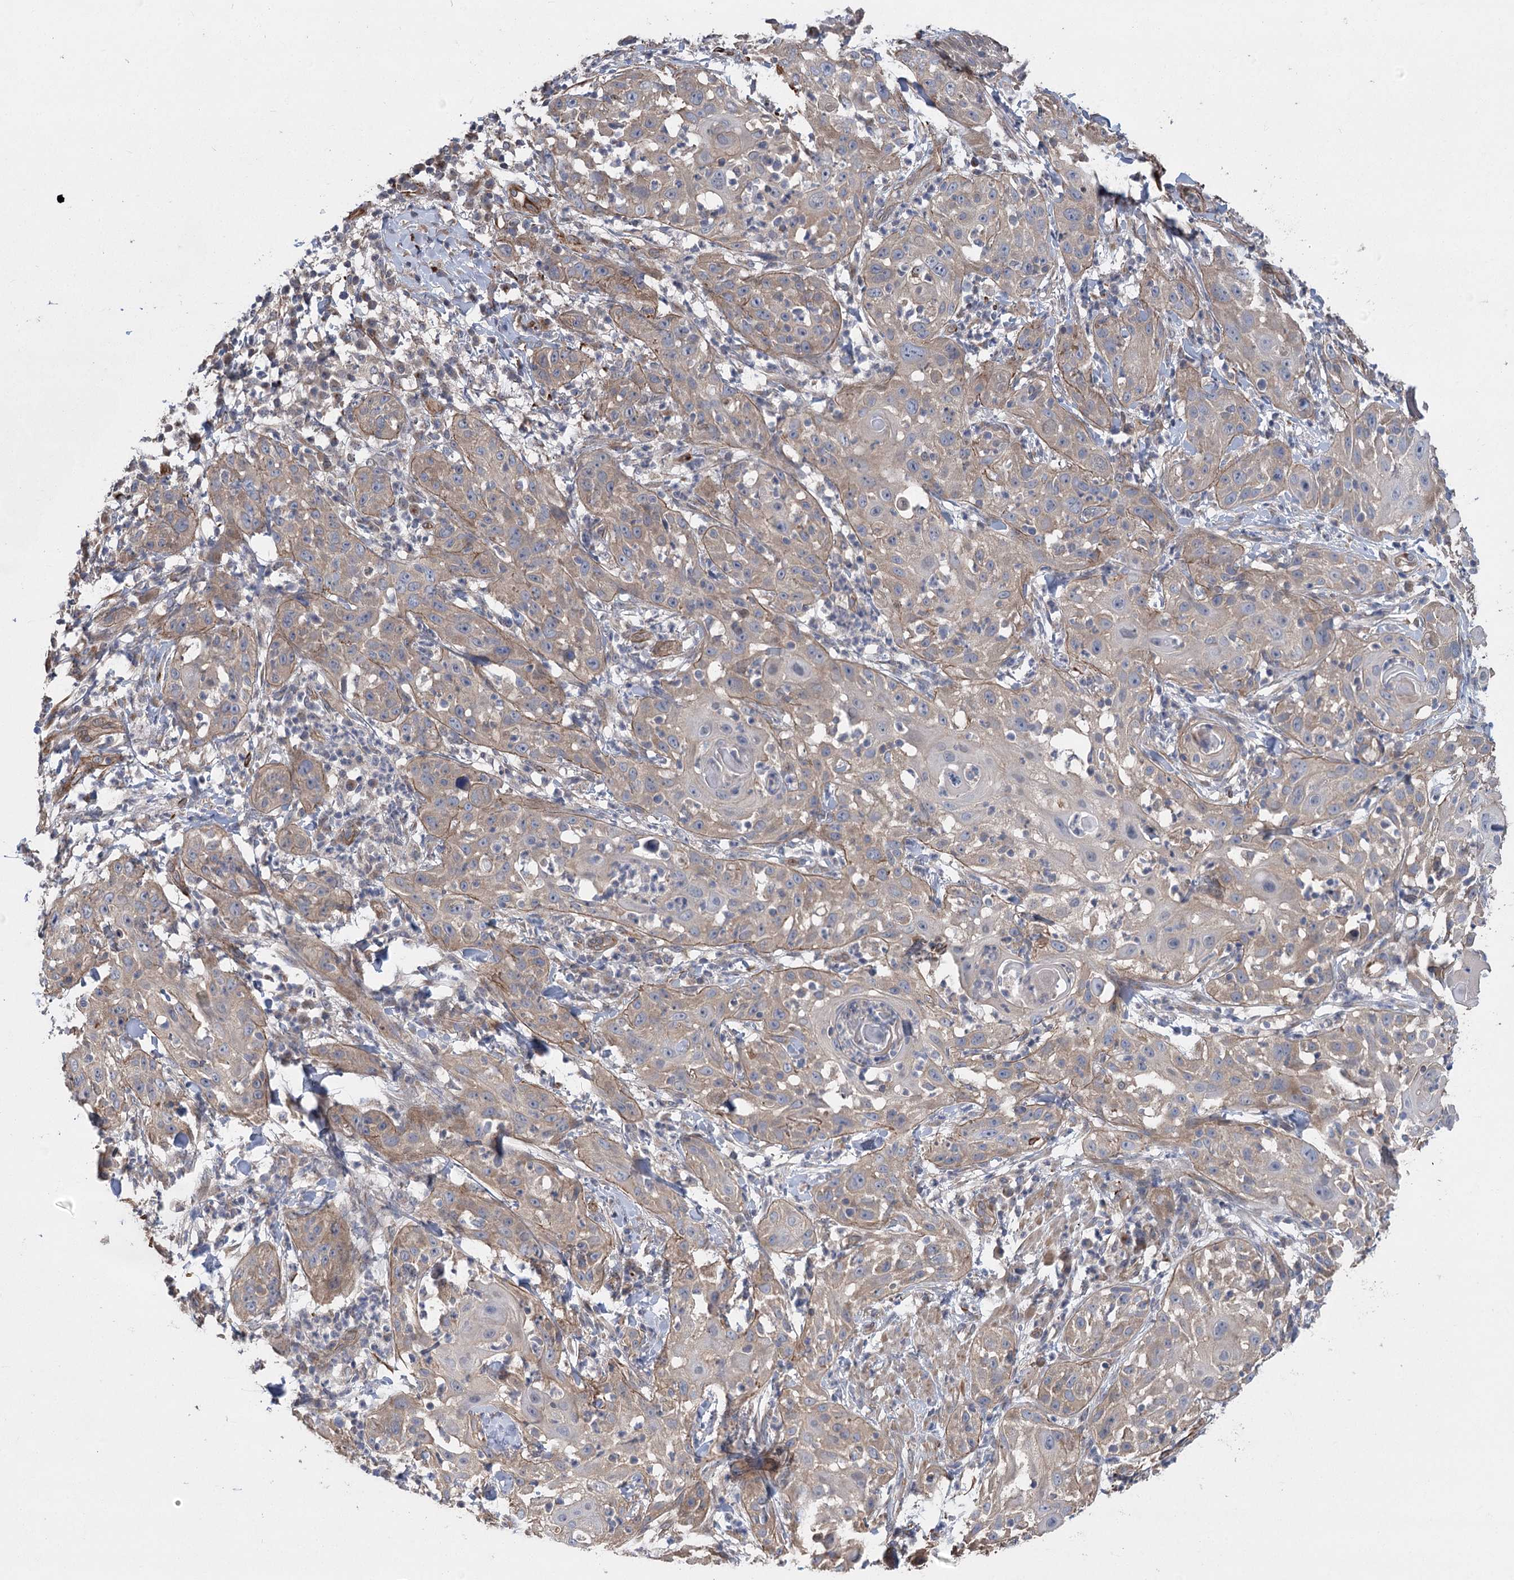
{"staining": {"intensity": "weak", "quantity": "25%-75%", "location": "cytoplasmic/membranous"}, "tissue": "skin cancer", "cell_type": "Tumor cells", "image_type": "cancer", "snomed": [{"axis": "morphology", "description": "Squamous cell carcinoma, NOS"}, {"axis": "topography", "description": "Skin"}], "caption": "Immunohistochemical staining of human squamous cell carcinoma (skin) shows low levels of weak cytoplasmic/membranous protein positivity in about 25%-75% of tumor cells. The staining was performed using DAB (3,3'-diaminobenzidine), with brown indicating positive protein expression. Nuclei are stained blue with hematoxylin.", "gene": "RWDD4", "patient": {"sex": "female", "age": 44}}